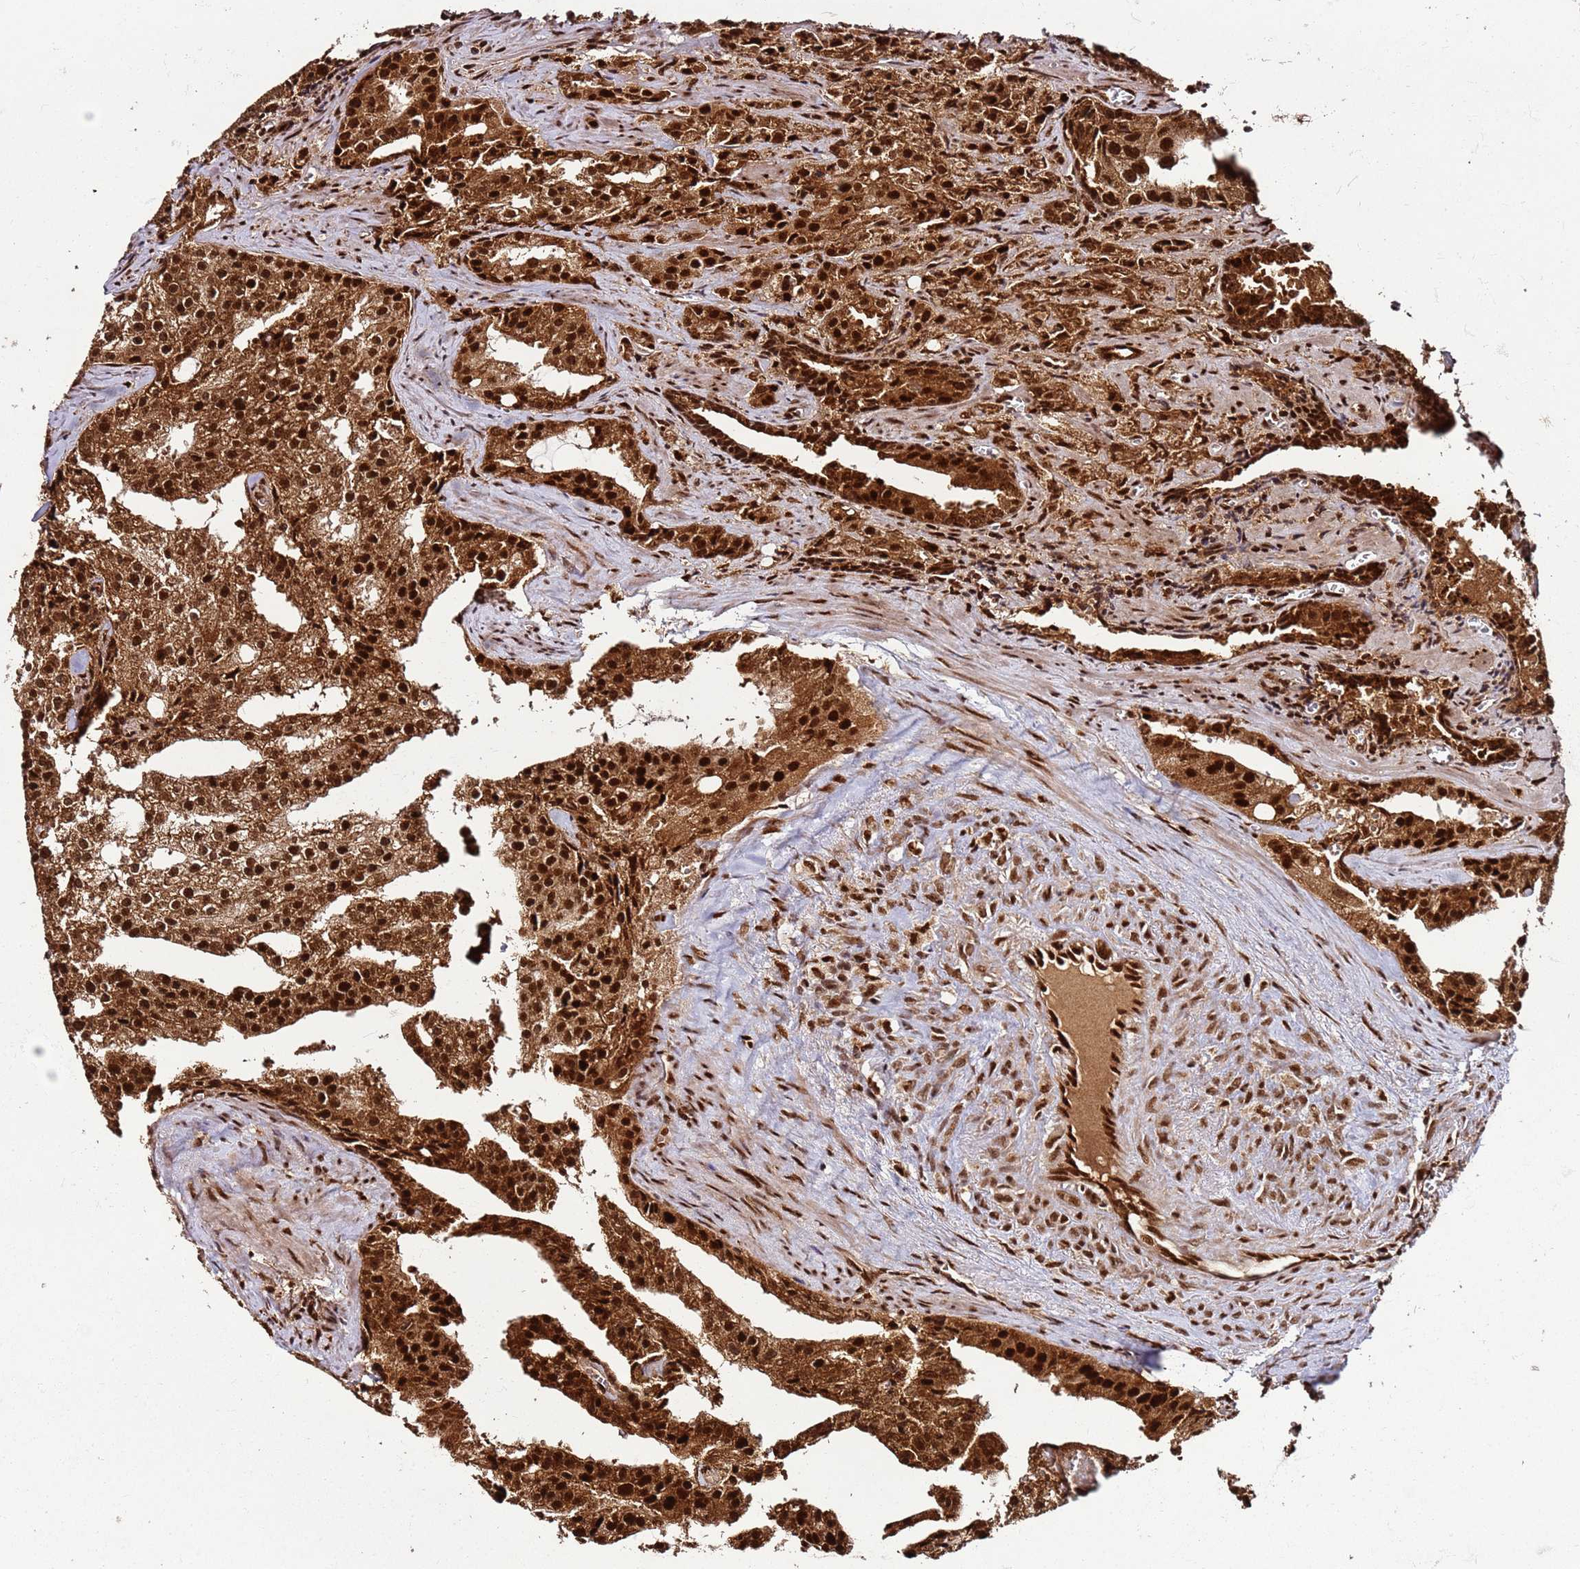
{"staining": {"intensity": "strong", "quantity": ">75%", "location": "cytoplasmic/membranous,nuclear"}, "tissue": "prostate cancer", "cell_type": "Tumor cells", "image_type": "cancer", "snomed": [{"axis": "morphology", "description": "Adenocarcinoma, High grade"}, {"axis": "topography", "description": "Prostate"}], "caption": "A high-resolution image shows immunohistochemistry staining of prostate high-grade adenocarcinoma, which demonstrates strong cytoplasmic/membranous and nuclear expression in approximately >75% of tumor cells. The protein of interest is stained brown, and the nuclei are stained in blue (DAB (3,3'-diaminobenzidine) IHC with brightfield microscopy, high magnification).", "gene": "XRN2", "patient": {"sex": "male", "age": 68}}